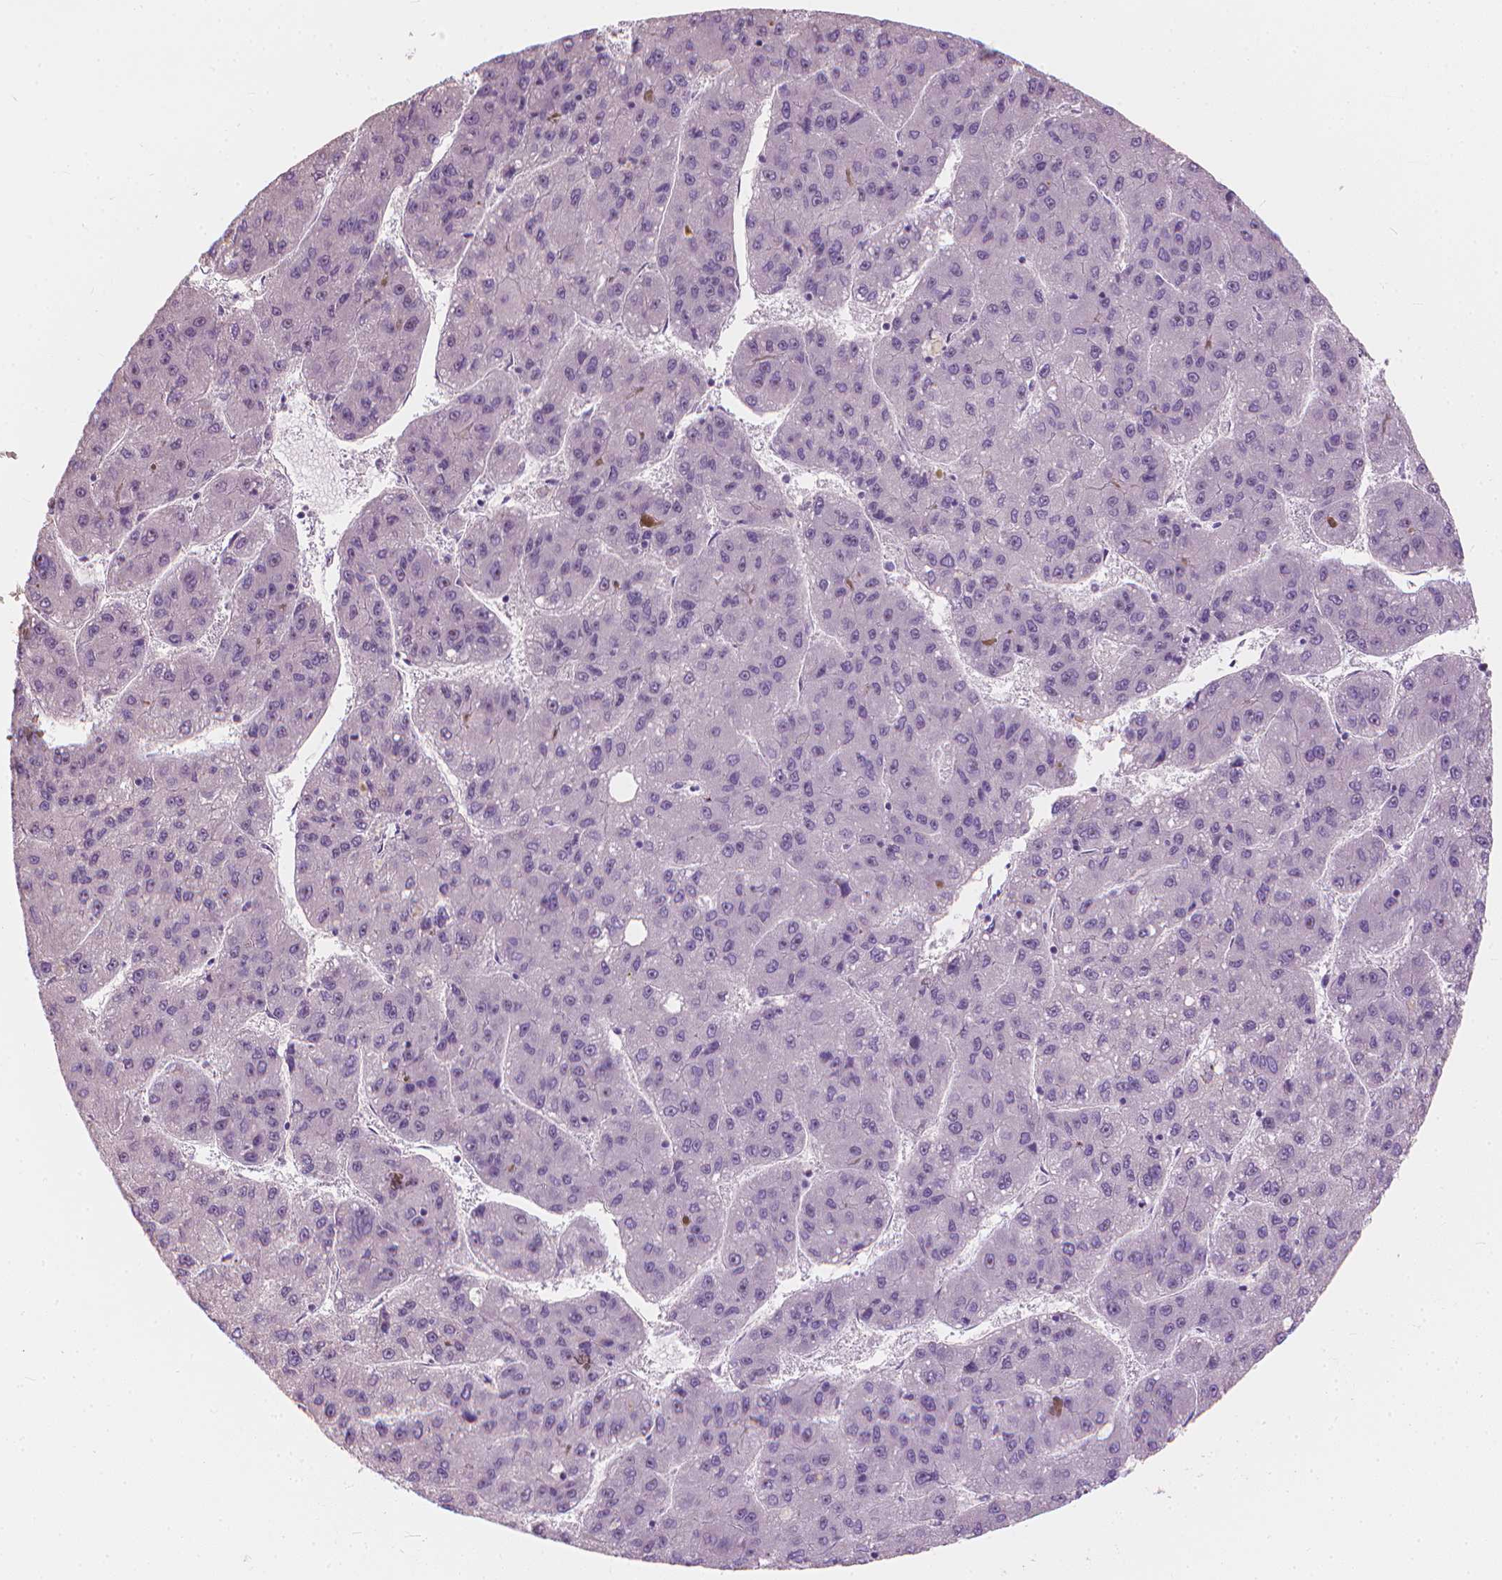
{"staining": {"intensity": "negative", "quantity": "none", "location": "none"}, "tissue": "liver cancer", "cell_type": "Tumor cells", "image_type": "cancer", "snomed": [{"axis": "morphology", "description": "Carcinoma, Hepatocellular, NOS"}, {"axis": "topography", "description": "Liver"}], "caption": "Tumor cells are negative for protein expression in human liver cancer (hepatocellular carcinoma). (Stains: DAB immunohistochemistry with hematoxylin counter stain, Microscopy: brightfield microscopy at high magnification).", "gene": "GPRC5A", "patient": {"sex": "female", "age": 82}}